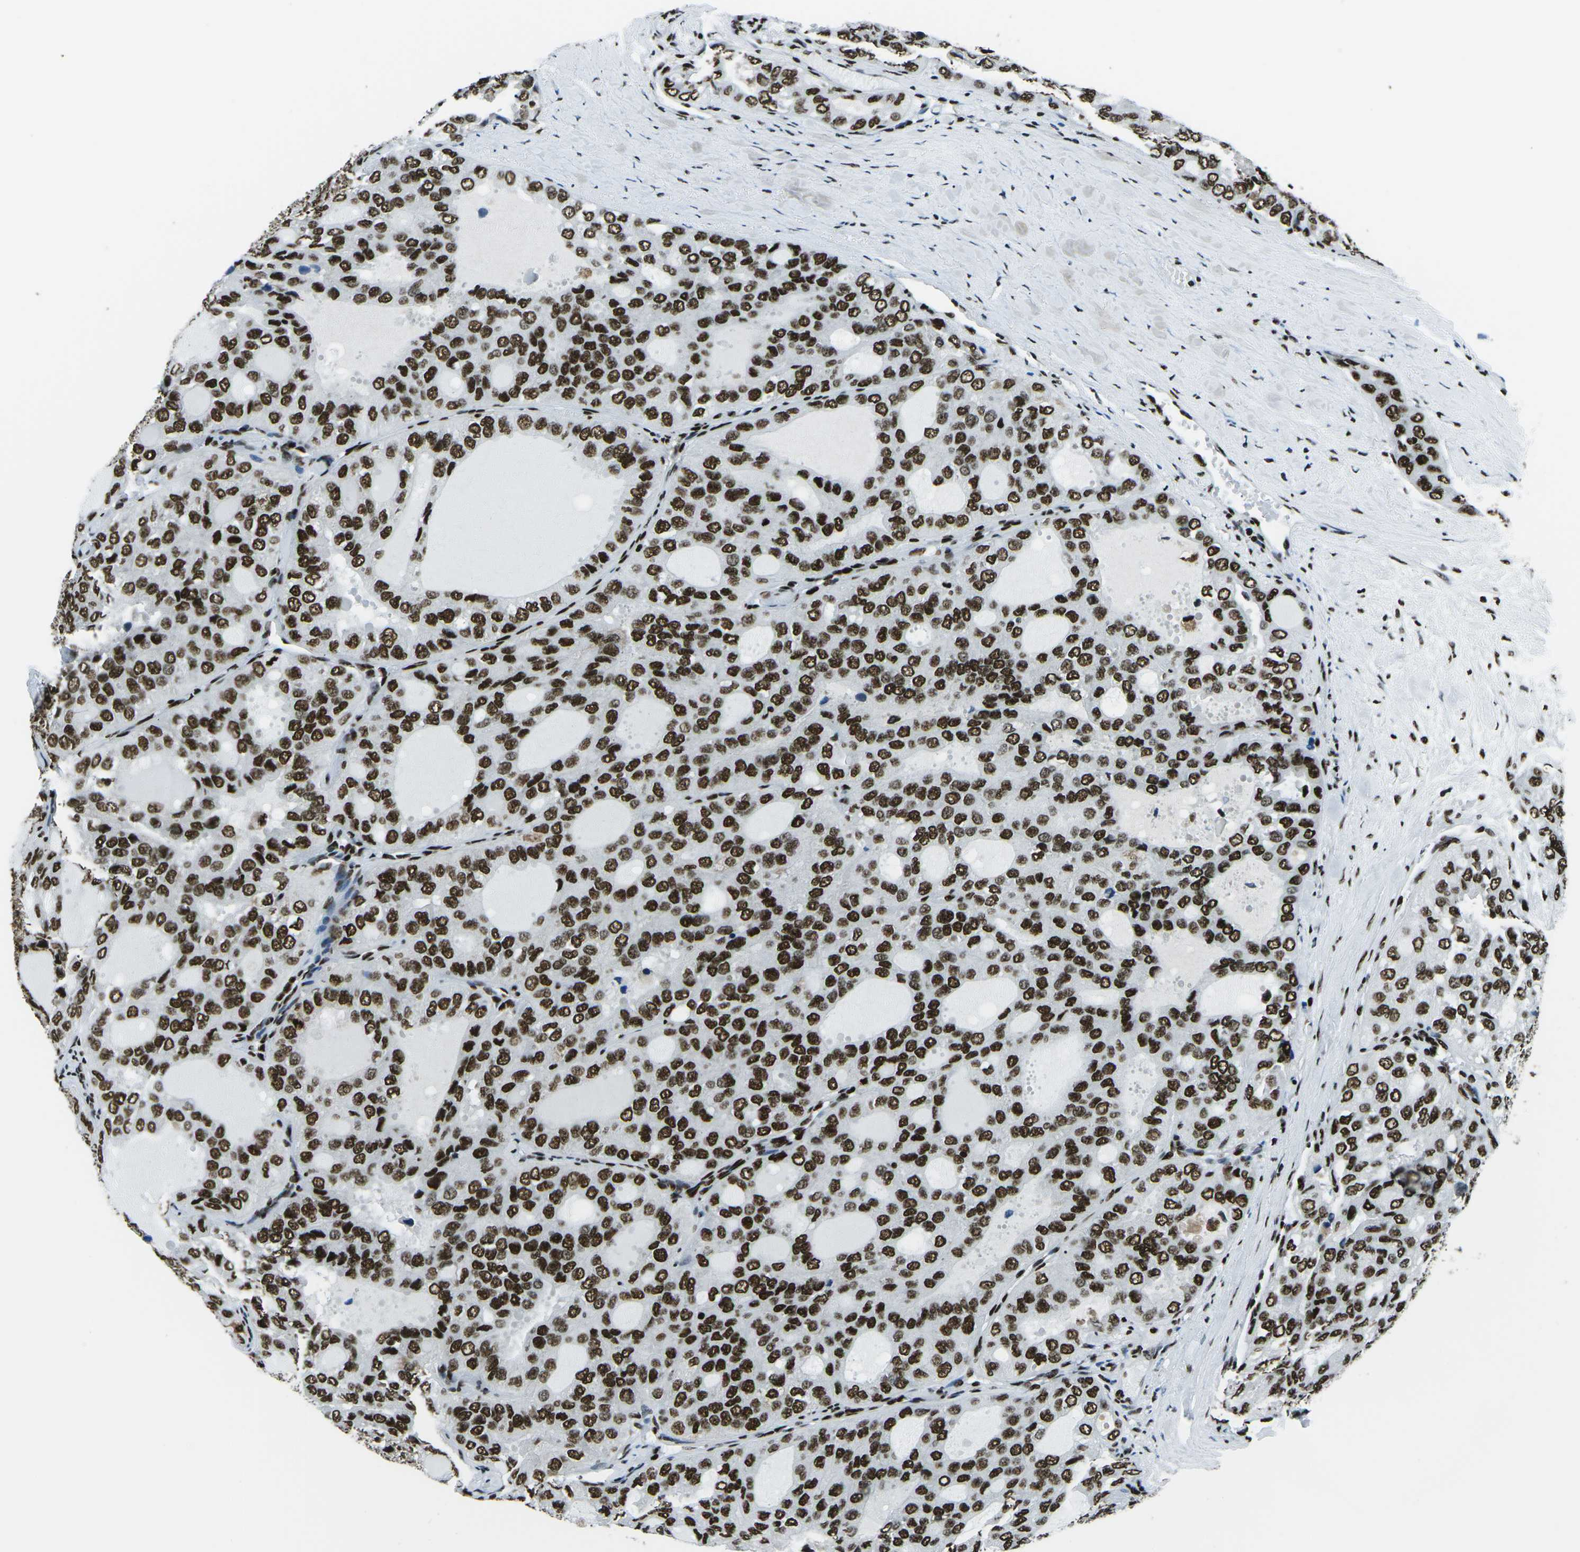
{"staining": {"intensity": "strong", "quantity": ">75%", "location": "nuclear"}, "tissue": "thyroid cancer", "cell_type": "Tumor cells", "image_type": "cancer", "snomed": [{"axis": "morphology", "description": "Follicular adenoma carcinoma, NOS"}, {"axis": "topography", "description": "Thyroid gland"}], "caption": "This is a micrograph of immunohistochemistry (IHC) staining of thyroid cancer (follicular adenoma carcinoma), which shows strong expression in the nuclear of tumor cells.", "gene": "HNRNPL", "patient": {"sex": "male", "age": 75}}